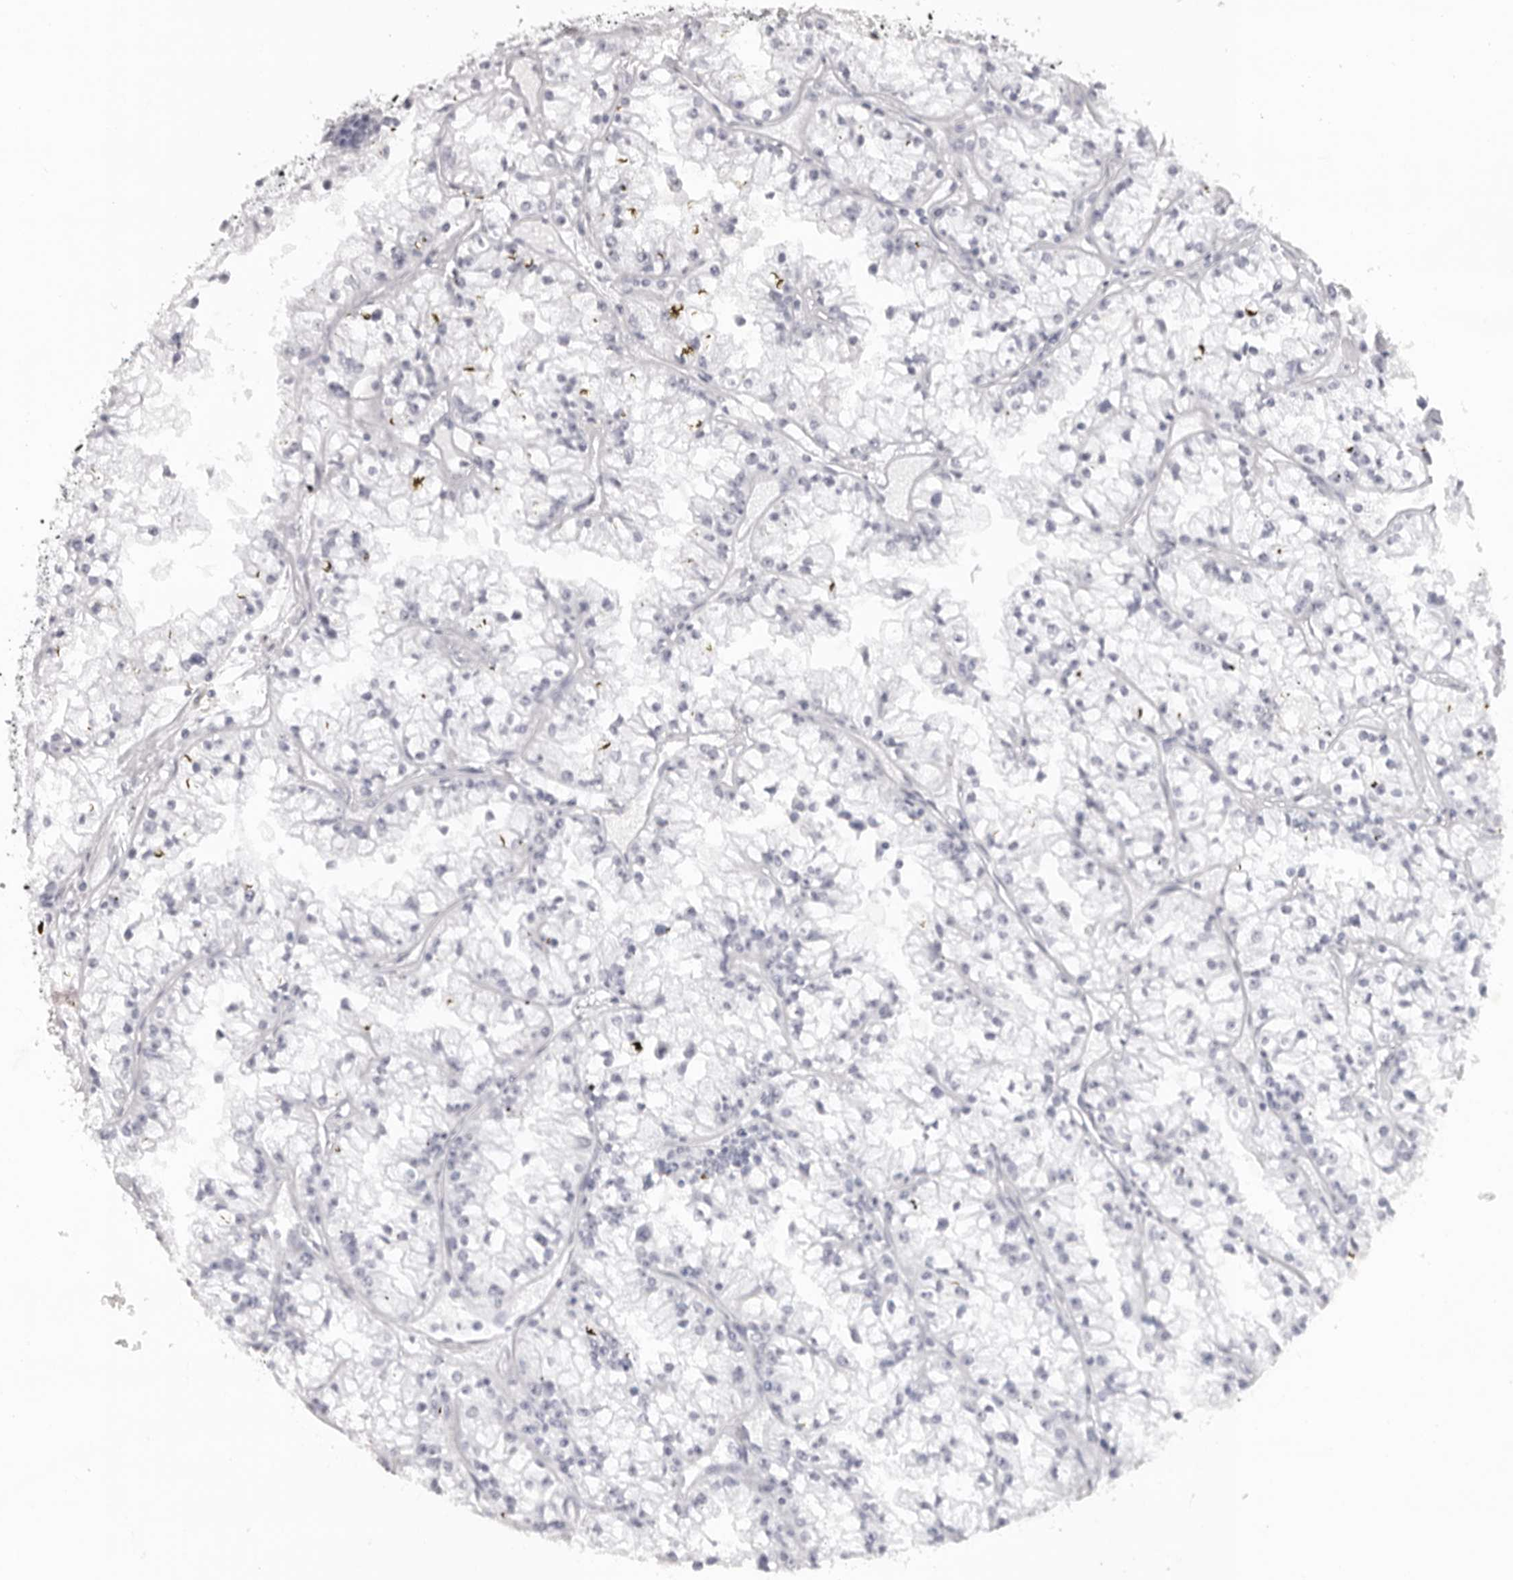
{"staining": {"intensity": "negative", "quantity": "none", "location": "none"}, "tissue": "renal cancer", "cell_type": "Tumor cells", "image_type": "cancer", "snomed": [{"axis": "morphology", "description": "Adenocarcinoma, NOS"}, {"axis": "topography", "description": "Kidney"}], "caption": "There is no significant expression in tumor cells of renal adenocarcinoma.", "gene": "CST1", "patient": {"sex": "male", "age": 56}}